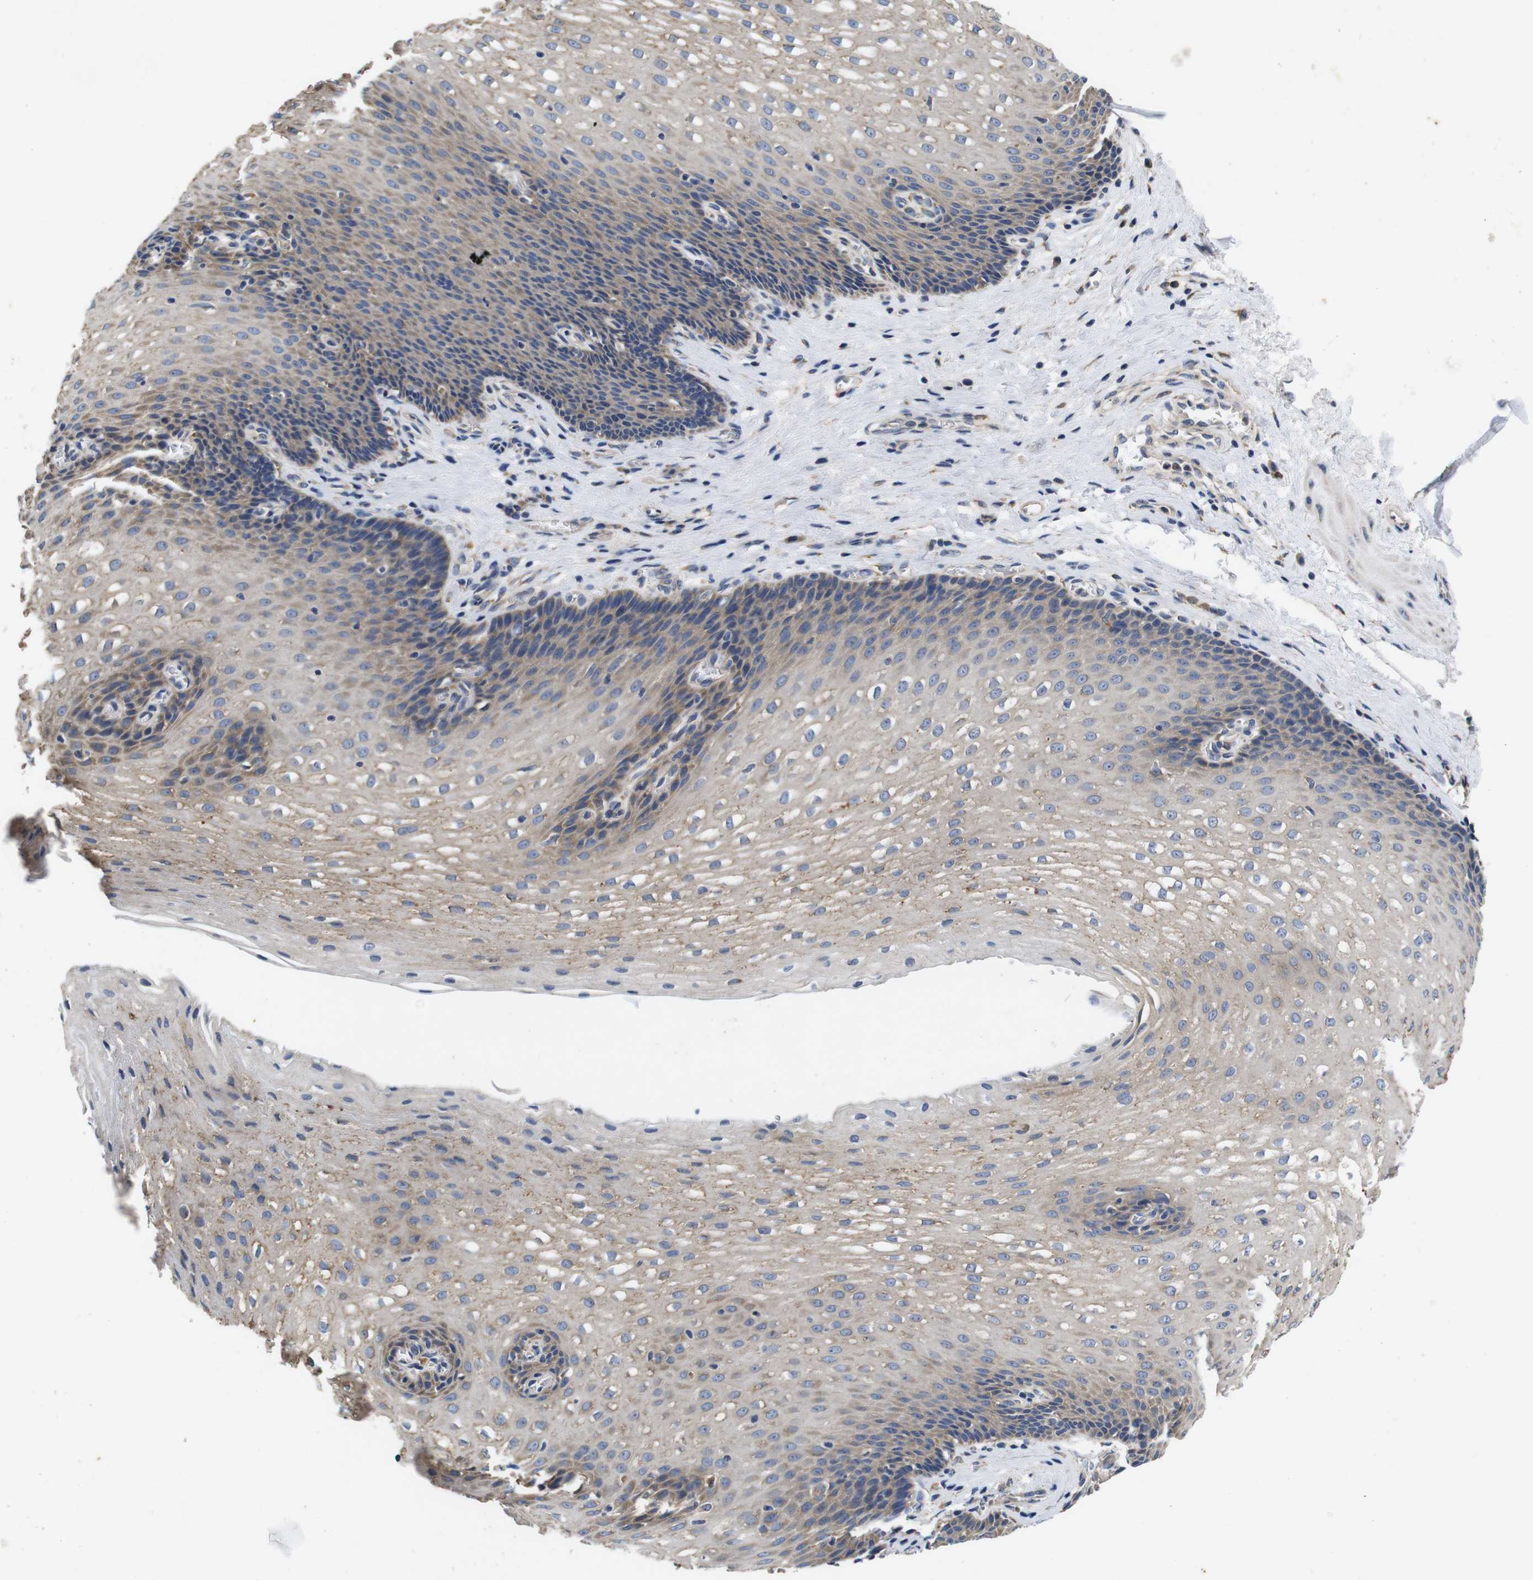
{"staining": {"intensity": "weak", "quantity": "25%-75%", "location": "cytoplasmic/membranous"}, "tissue": "esophagus", "cell_type": "Squamous epithelial cells", "image_type": "normal", "snomed": [{"axis": "morphology", "description": "Normal tissue, NOS"}, {"axis": "topography", "description": "Esophagus"}], "caption": "Immunohistochemistry (IHC) micrograph of normal human esophagus stained for a protein (brown), which demonstrates low levels of weak cytoplasmic/membranous staining in approximately 25%-75% of squamous epithelial cells.", "gene": "MARCHF7", "patient": {"sex": "male", "age": 48}}